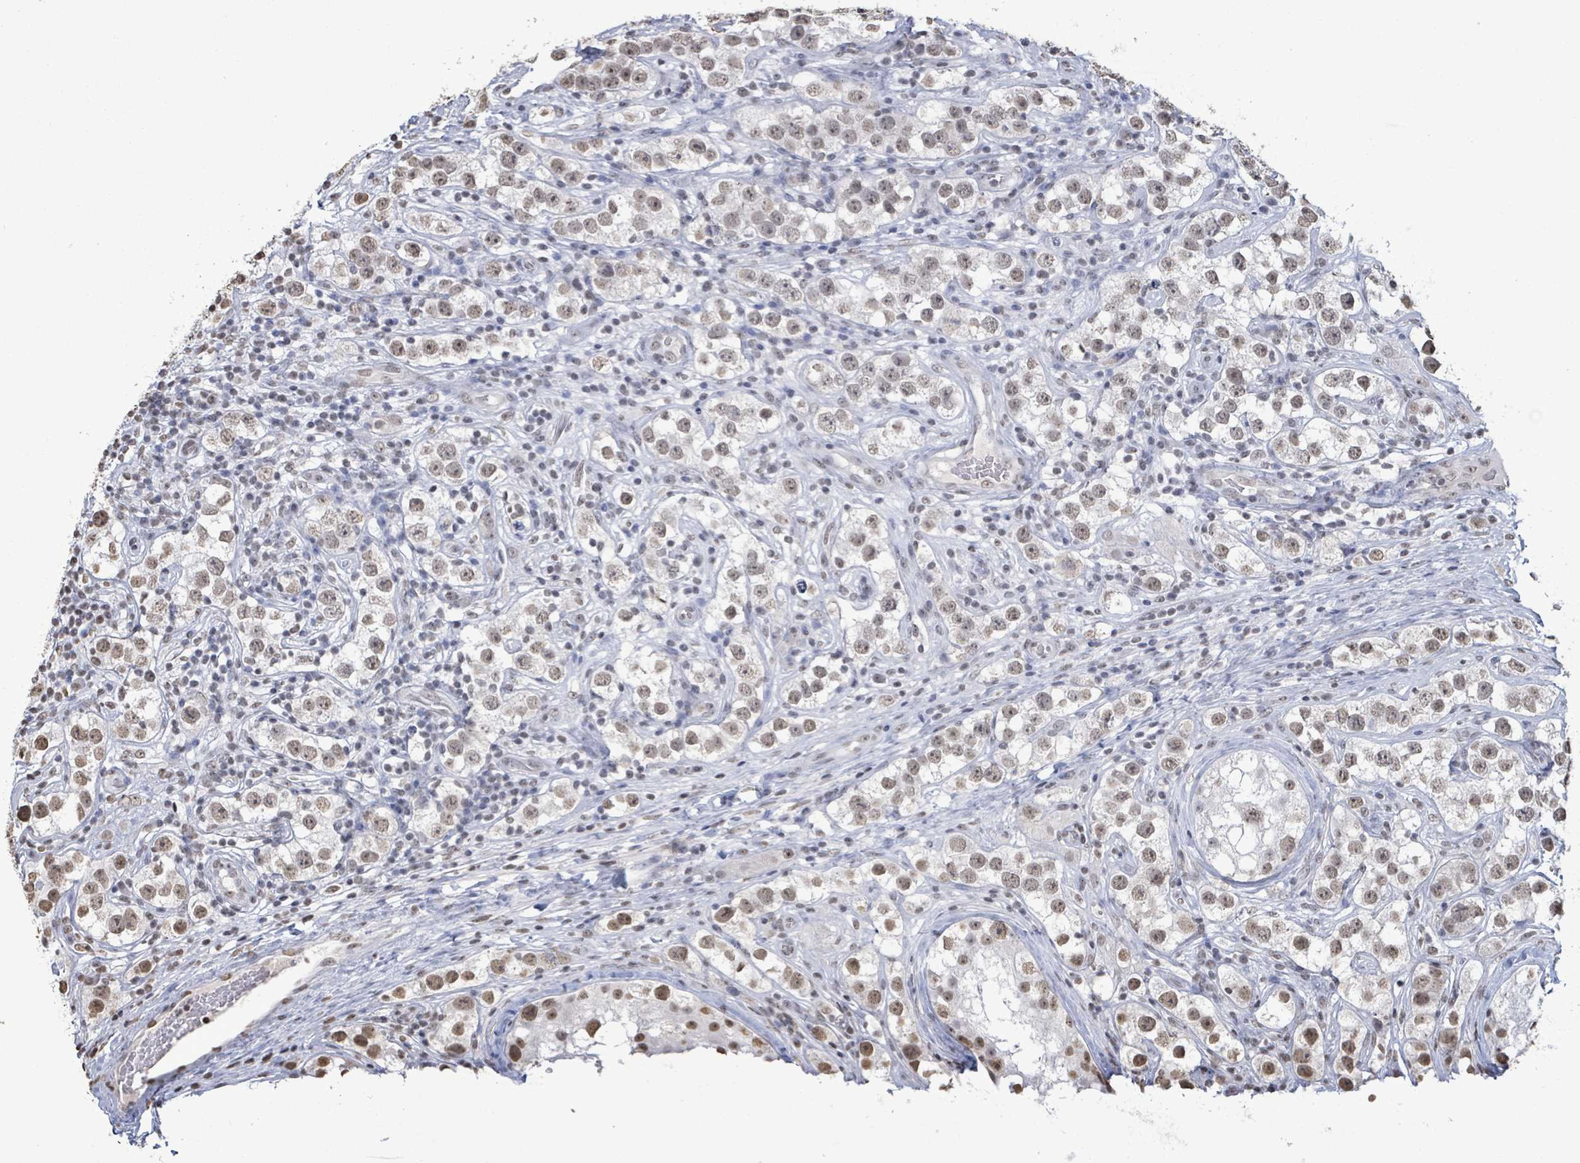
{"staining": {"intensity": "weak", "quantity": ">75%", "location": "nuclear"}, "tissue": "testis cancer", "cell_type": "Tumor cells", "image_type": "cancer", "snomed": [{"axis": "morphology", "description": "Seminoma, NOS"}, {"axis": "topography", "description": "Testis"}], "caption": "DAB immunohistochemical staining of testis cancer reveals weak nuclear protein positivity in about >75% of tumor cells.", "gene": "SAMD14", "patient": {"sex": "male", "age": 28}}